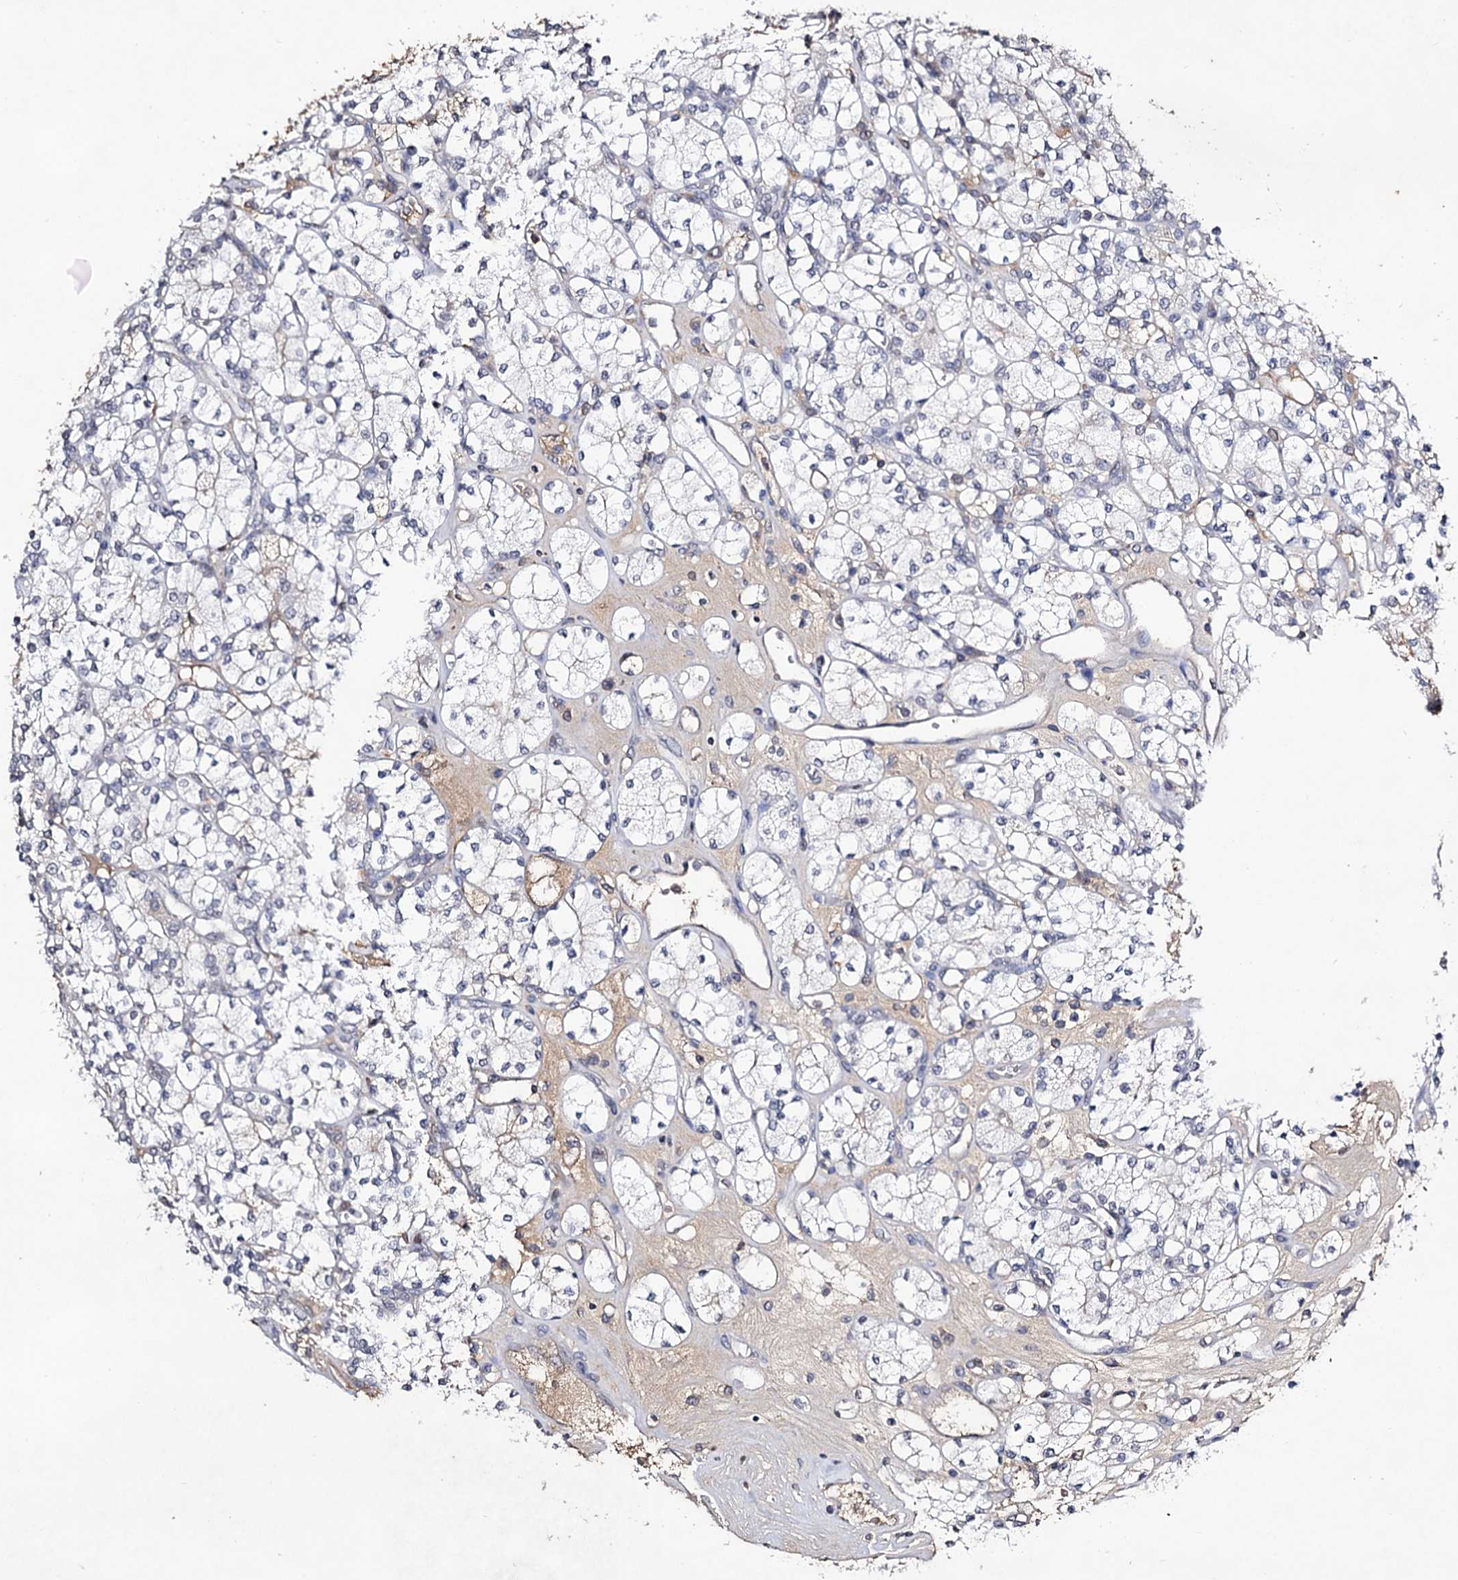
{"staining": {"intensity": "negative", "quantity": "none", "location": "none"}, "tissue": "renal cancer", "cell_type": "Tumor cells", "image_type": "cancer", "snomed": [{"axis": "morphology", "description": "Adenocarcinoma, NOS"}, {"axis": "topography", "description": "Kidney"}], "caption": "This is an immunohistochemistry image of renal cancer. There is no staining in tumor cells.", "gene": "PLIN1", "patient": {"sex": "male", "age": 77}}